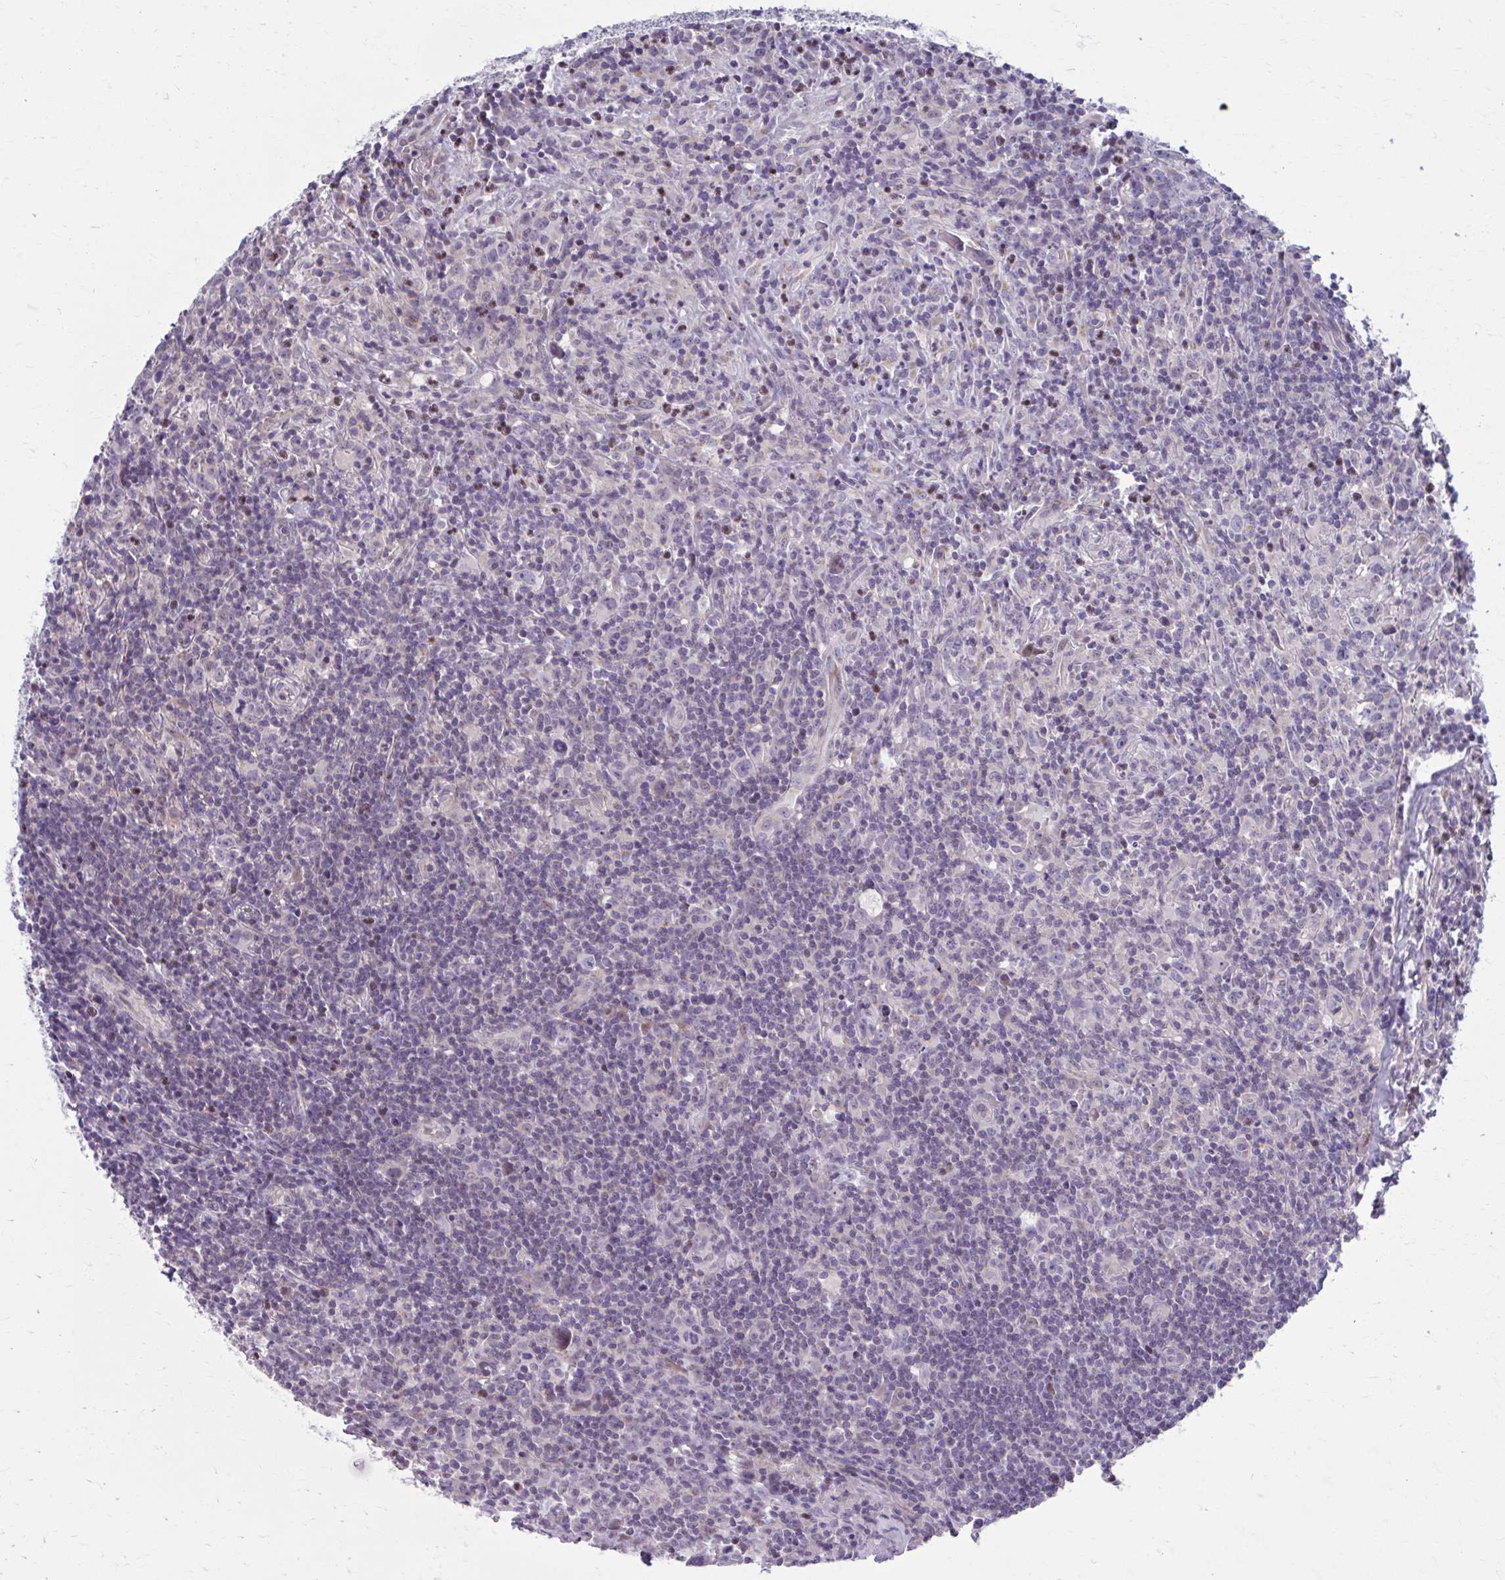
{"staining": {"intensity": "negative", "quantity": "none", "location": "none"}, "tissue": "lymphoma", "cell_type": "Tumor cells", "image_type": "cancer", "snomed": [{"axis": "morphology", "description": "Hodgkin's disease, NOS"}, {"axis": "topography", "description": "Lymph node"}], "caption": "A histopathology image of lymphoma stained for a protein displays no brown staining in tumor cells. (IHC, brightfield microscopy, high magnification).", "gene": "CHST3", "patient": {"sex": "female", "age": 18}}